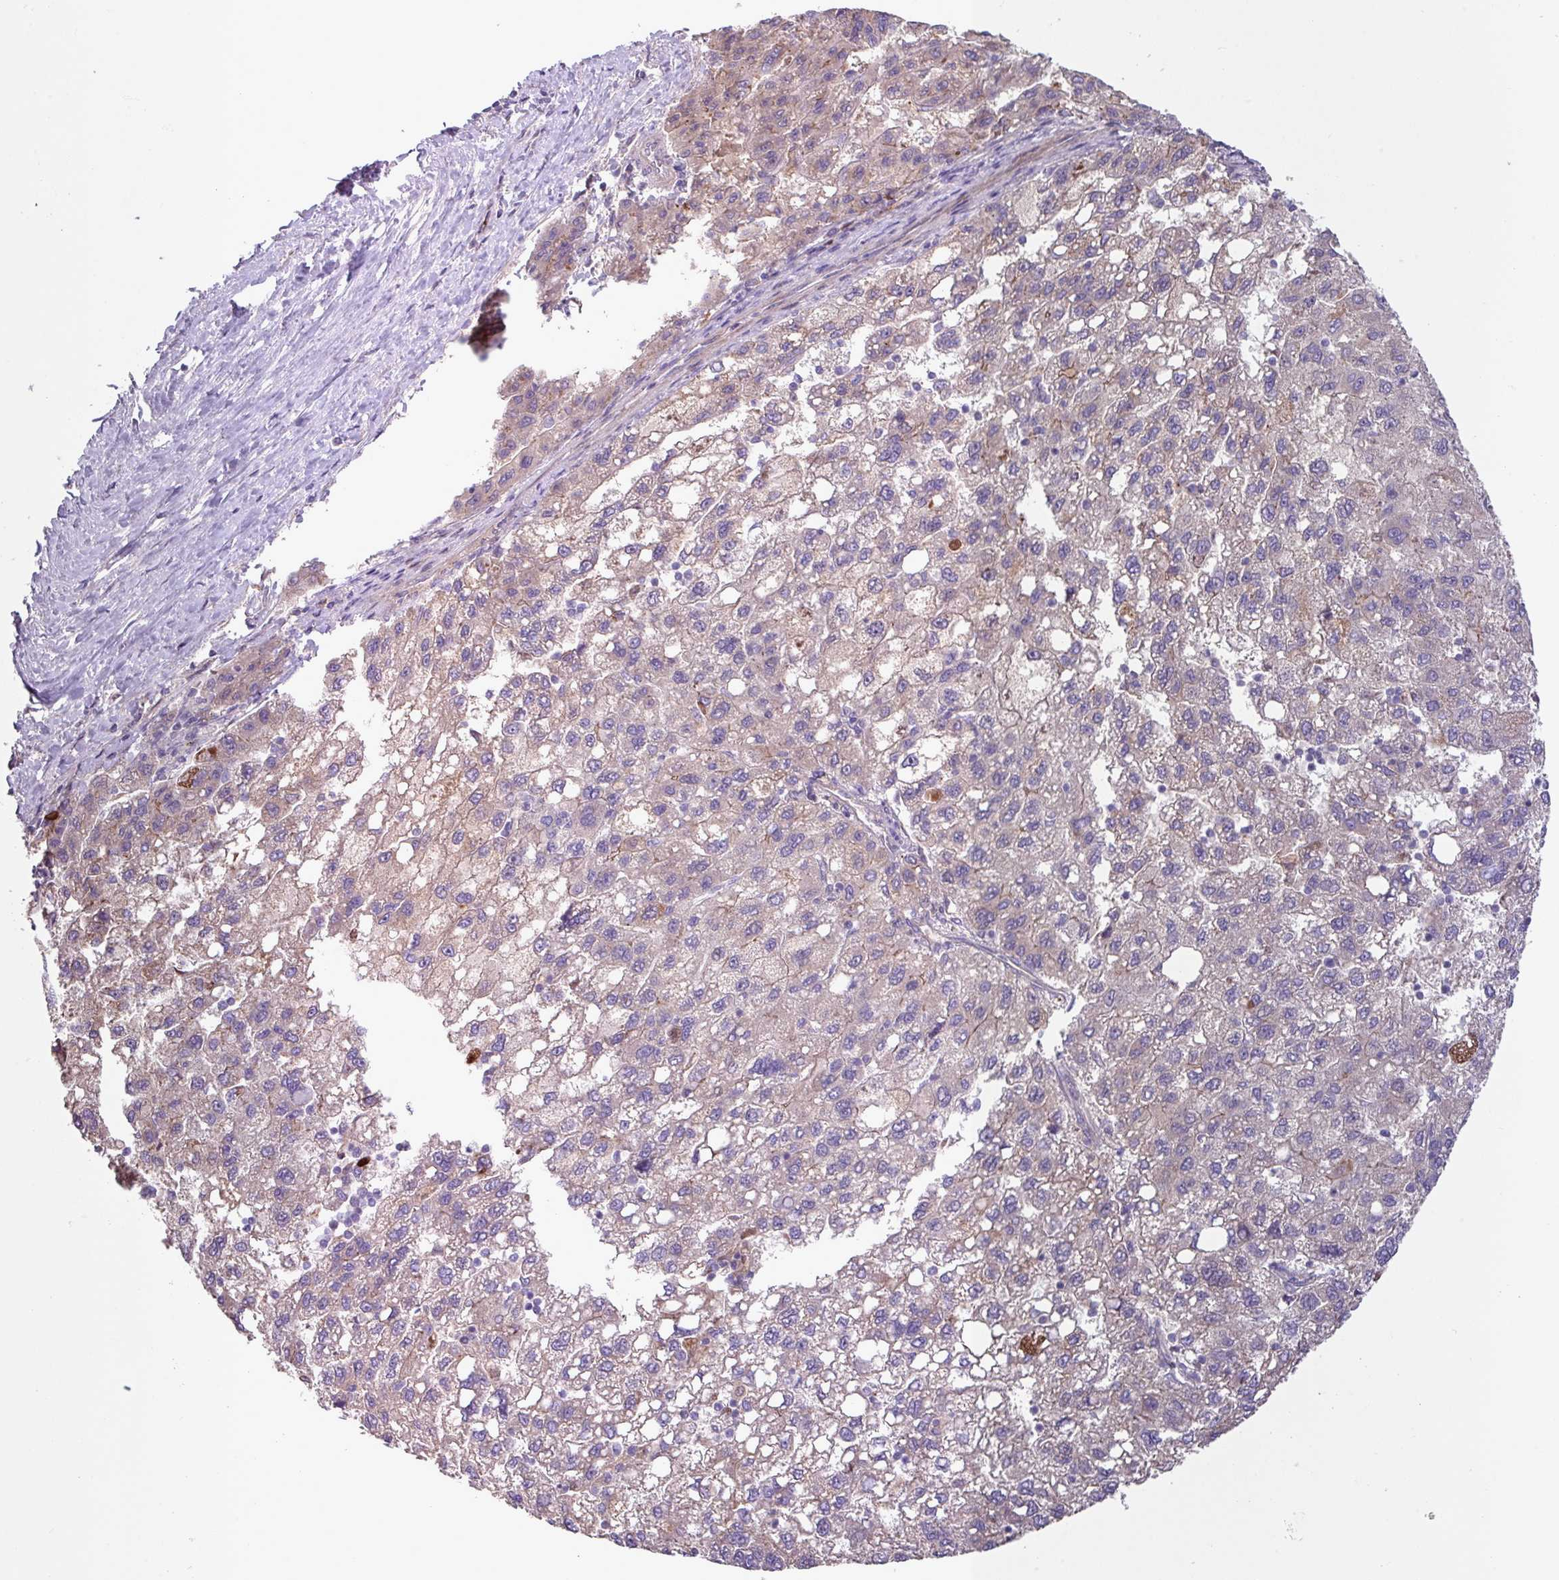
{"staining": {"intensity": "negative", "quantity": "none", "location": "none"}, "tissue": "liver cancer", "cell_type": "Tumor cells", "image_type": "cancer", "snomed": [{"axis": "morphology", "description": "Carcinoma, Hepatocellular, NOS"}, {"axis": "topography", "description": "Liver"}], "caption": "Tumor cells show no significant staining in liver cancer (hepatocellular carcinoma). (DAB (3,3'-diaminobenzidine) IHC with hematoxylin counter stain).", "gene": "IQCJ", "patient": {"sex": "female", "age": 82}}